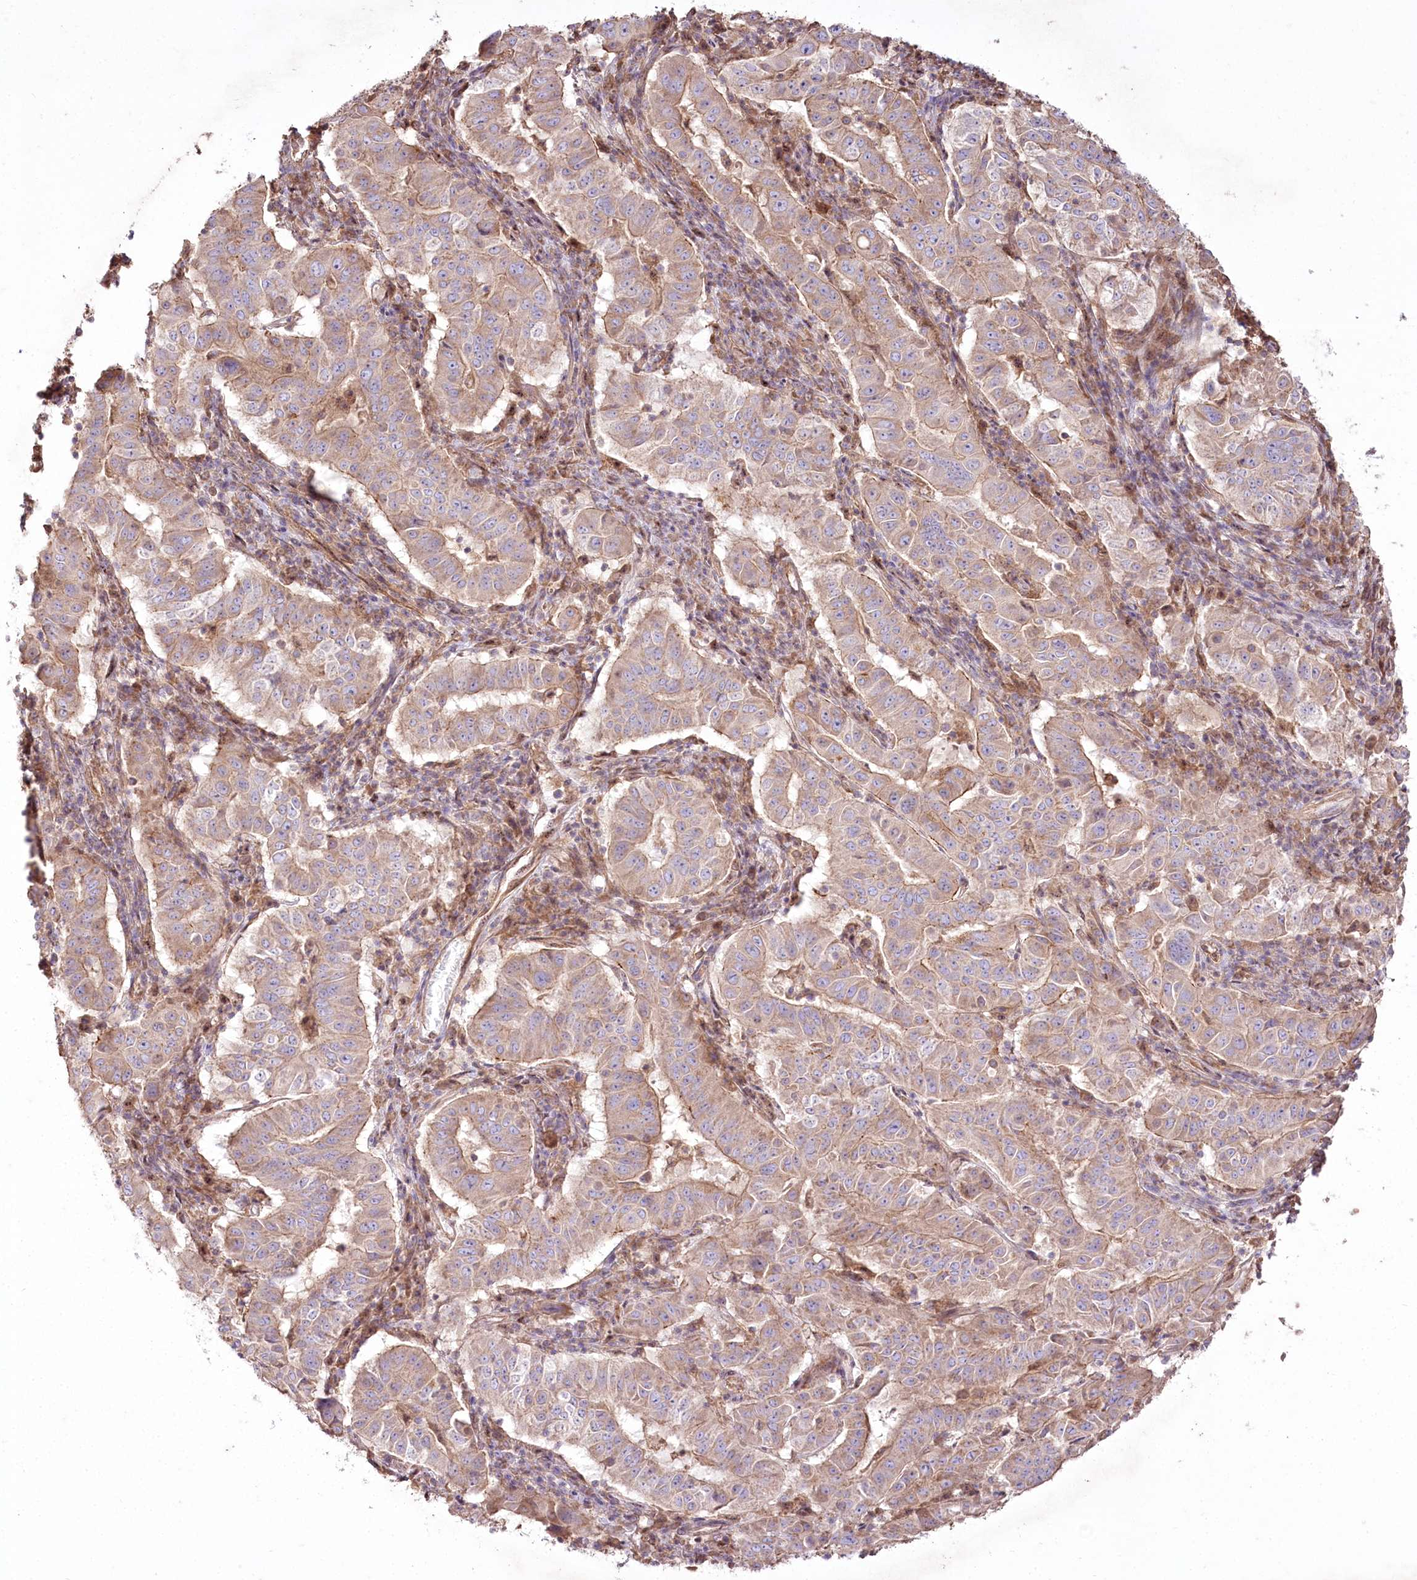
{"staining": {"intensity": "moderate", "quantity": ">75%", "location": "cytoplasmic/membranous"}, "tissue": "pancreatic cancer", "cell_type": "Tumor cells", "image_type": "cancer", "snomed": [{"axis": "morphology", "description": "Adenocarcinoma, NOS"}, {"axis": "topography", "description": "Pancreas"}], "caption": "Pancreatic cancer stained with DAB (3,3'-diaminobenzidine) immunohistochemistry (IHC) displays medium levels of moderate cytoplasmic/membranous staining in approximately >75% of tumor cells.", "gene": "SH3TC1", "patient": {"sex": "male", "age": 63}}